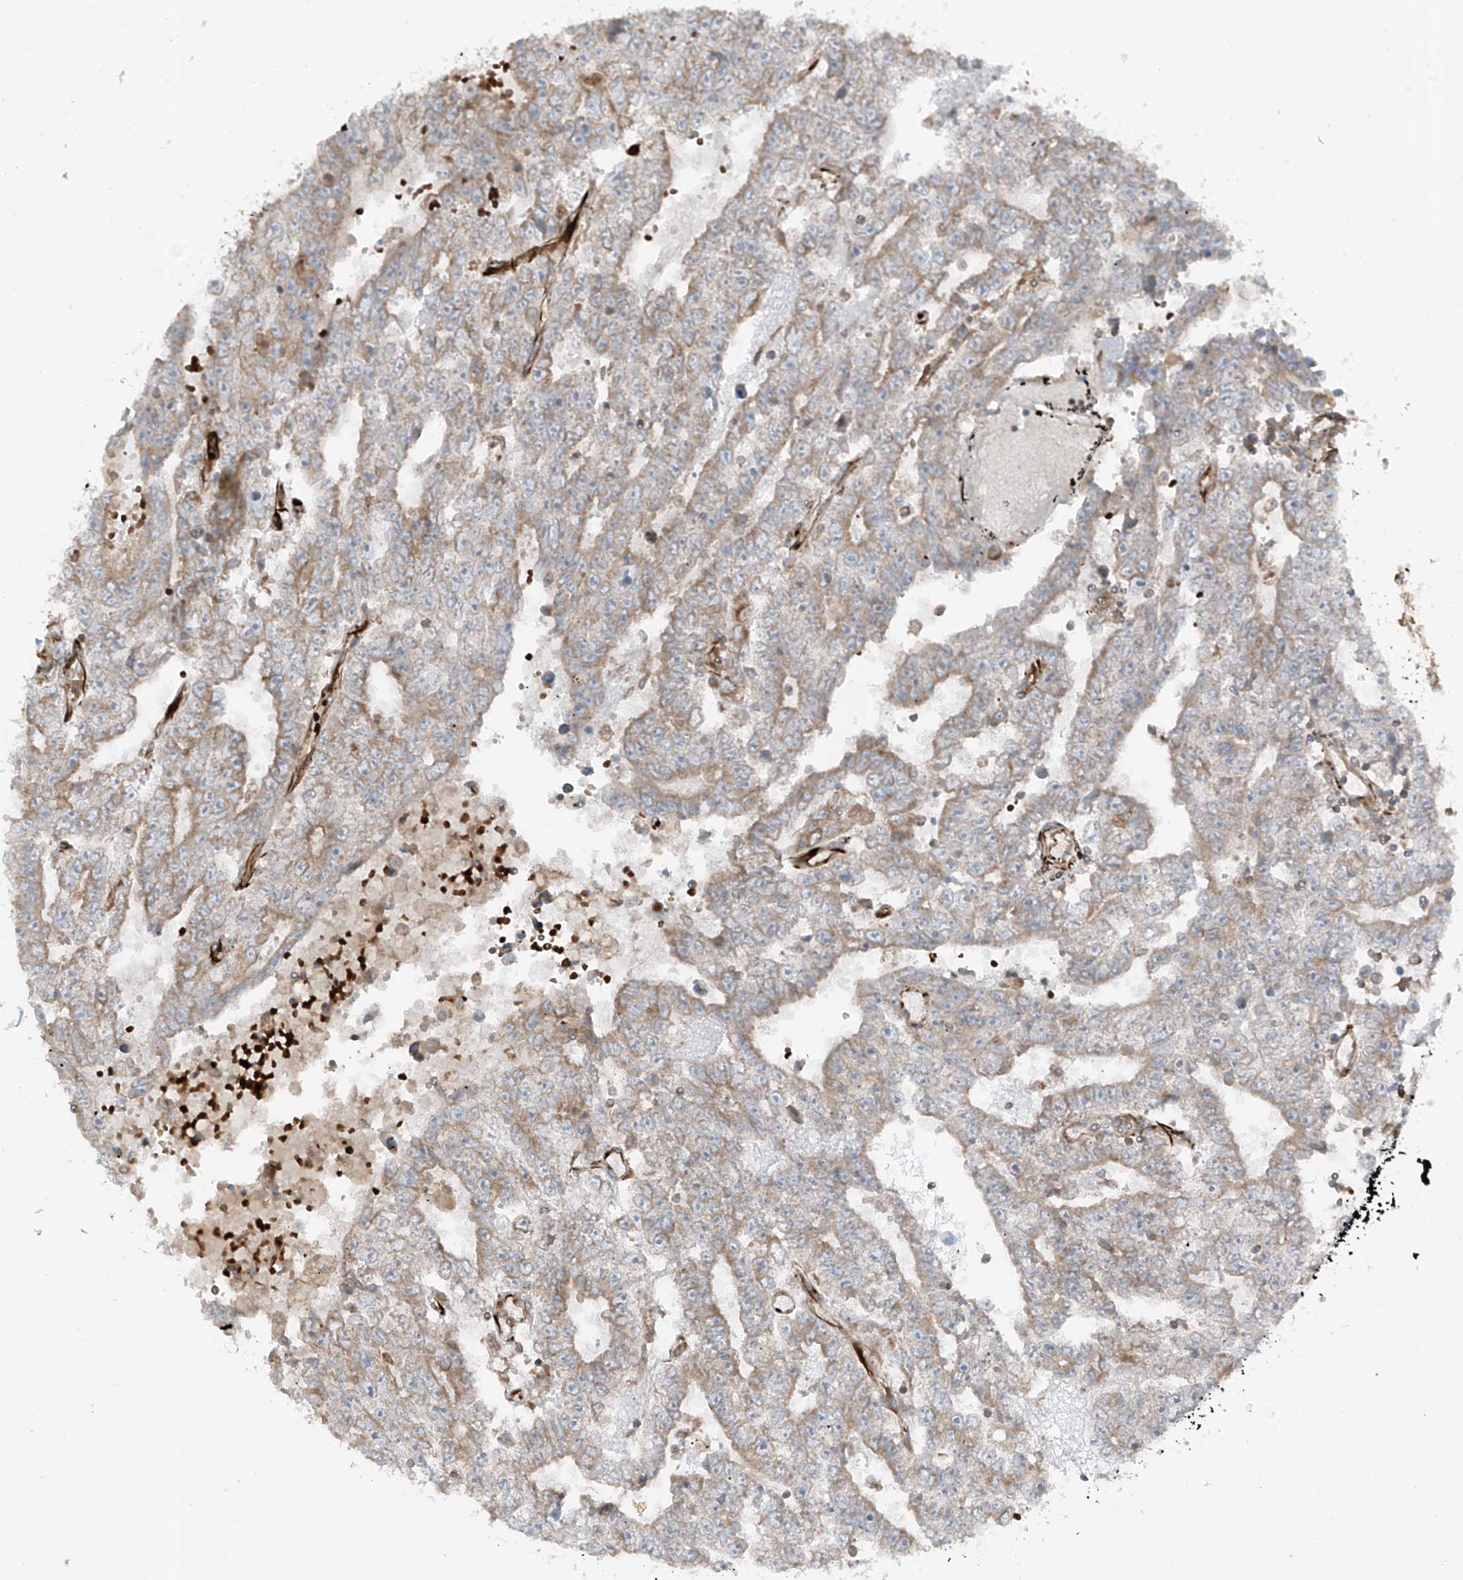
{"staining": {"intensity": "moderate", "quantity": "25%-75%", "location": "cytoplasmic/membranous"}, "tissue": "testis cancer", "cell_type": "Tumor cells", "image_type": "cancer", "snomed": [{"axis": "morphology", "description": "Carcinoma, Embryonal, NOS"}, {"axis": "topography", "description": "Testis"}], "caption": "A high-resolution histopathology image shows immunohistochemistry (IHC) staining of embryonal carcinoma (testis), which reveals moderate cytoplasmic/membranous positivity in about 25%-75% of tumor cells. (brown staining indicates protein expression, while blue staining denotes nuclei).", "gene": "ERLEC1", "patient": {"sex": "male", "age": 25}}